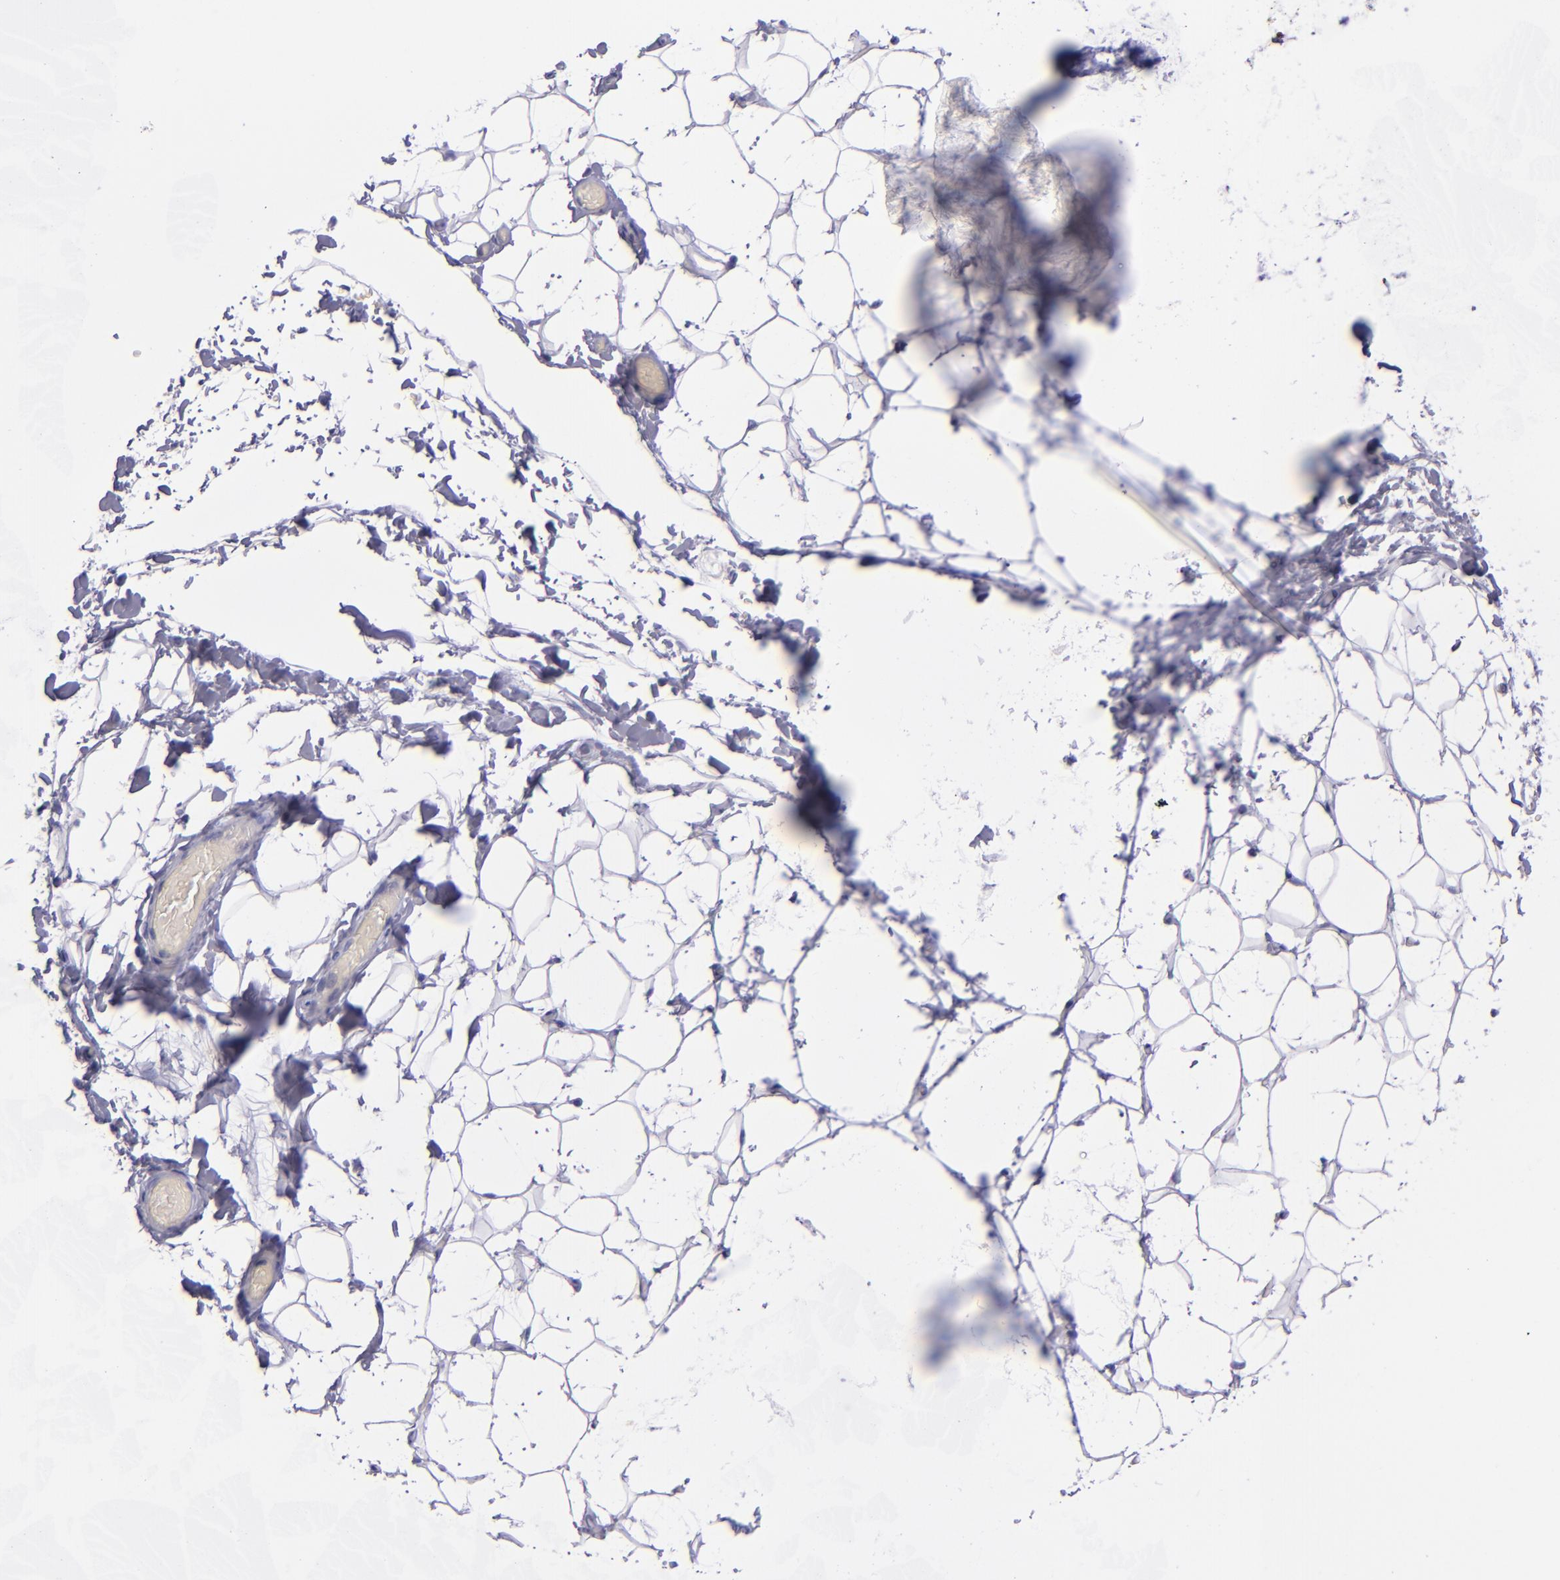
{"staining": {"intensity": "negative", "quantity": "none", "location": "none"}, "tissue": "adipose tissue", "cell_type": "Adipocytes", "image_type": "normal", "snomed": [{"axis": "morphology", "description": "Normal tissue, NOS"}, {"axis": "topography", "description": "Soft tissue"}], "caption": "Immunohistochemical staining of benign adipose tissue demonstrates no significant staining in adipocytes.", "gene": "TOP2A", "patient": {"sex": "male", "age": 26}}